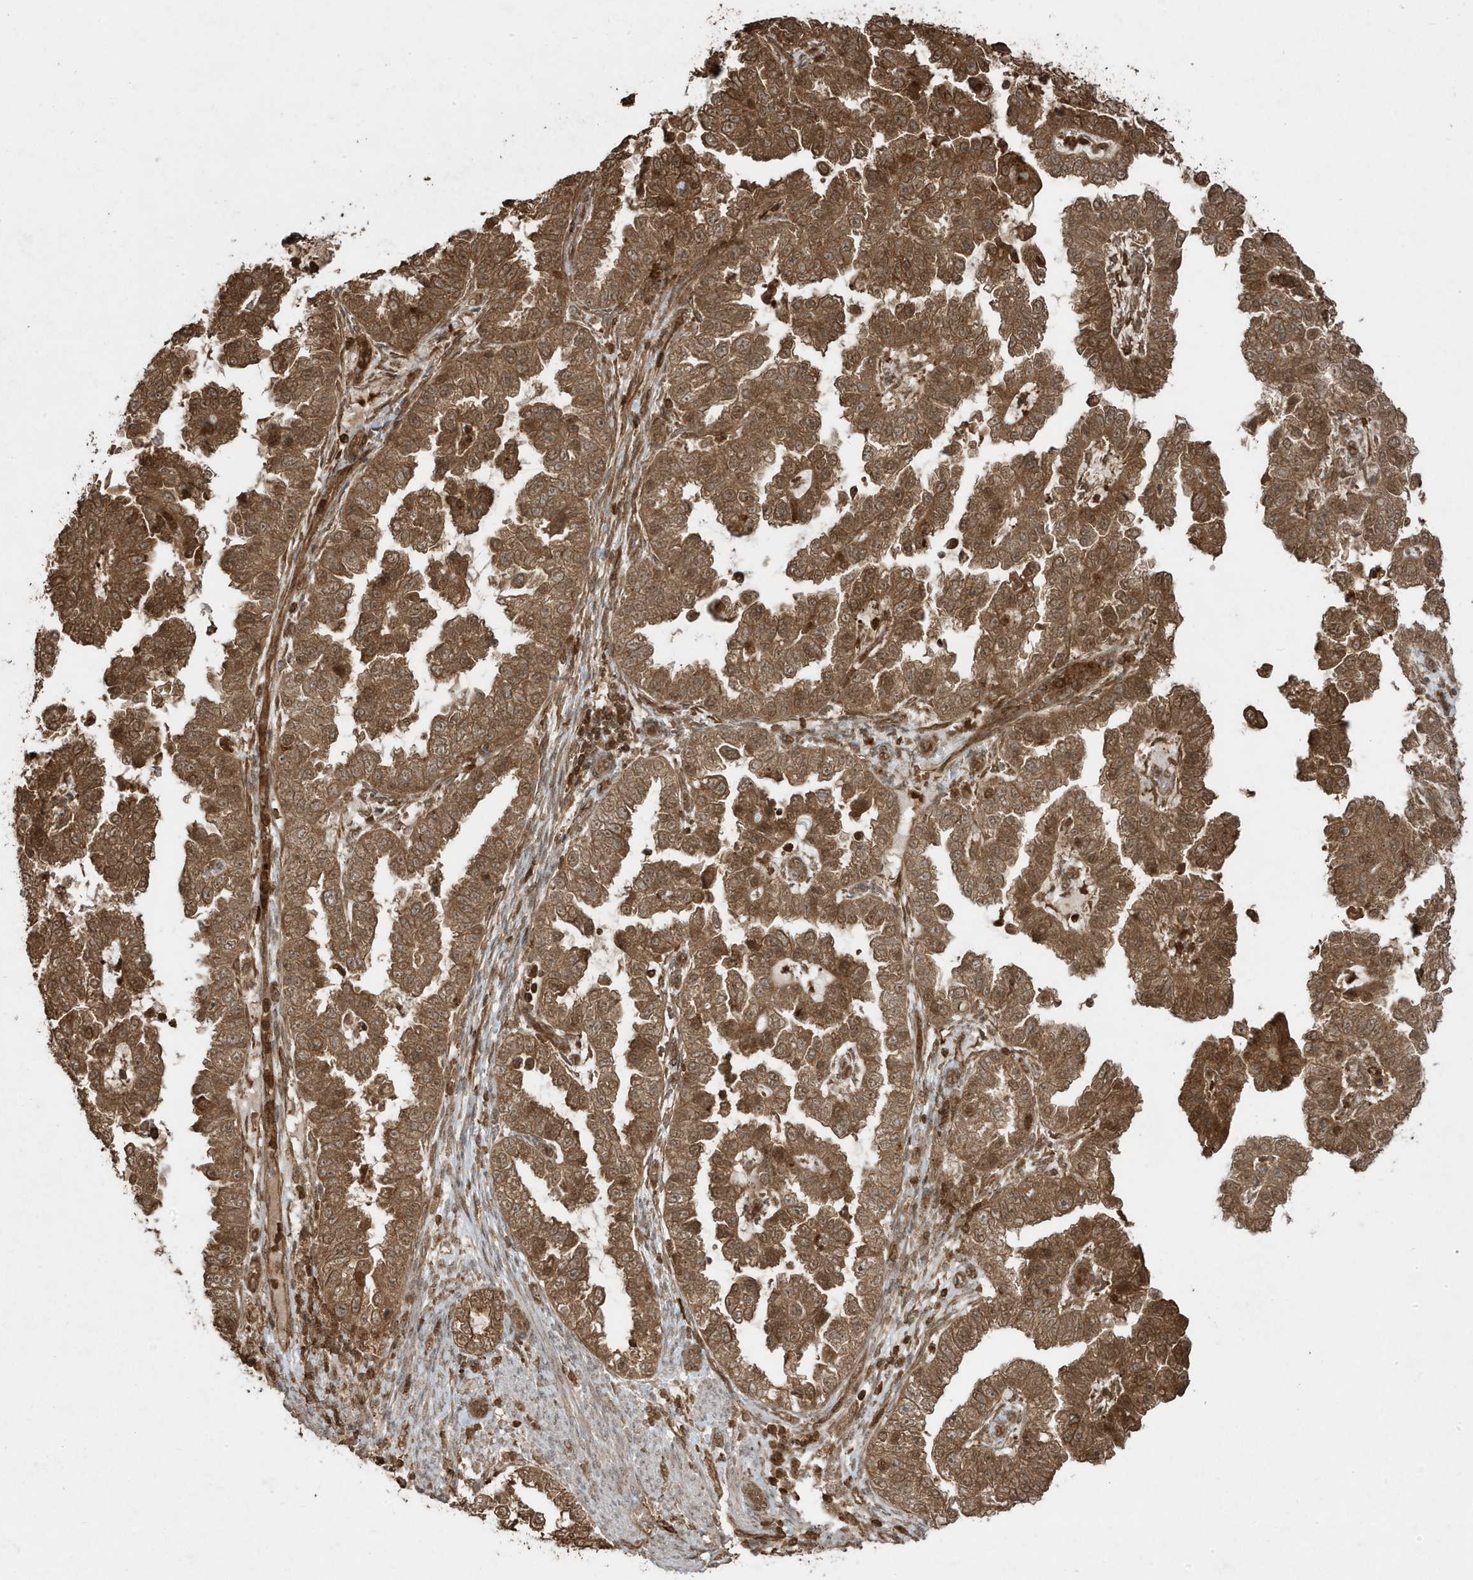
{"staining": {"intensity": "strong", "quantity": ">75%", "location": "cytoplasmic/membranous"}, "tissue": "endometrial cancer", "cell_type": "Tumor cells", "image_type": "cancer", "snomed": [{"axis": "morphology", "description": "Adenocarcinoma, NOS"}, {"axis": "topography", "description": "Endometrium"}], "caption": "Tumor cells exhibit high levels of strong cytoplasmic/membranous staining in approximately >75% of cells in endometrial adenocarcinoma.", "gene": "ASAP1", "patient": {"sex": "female", "age": 85}}